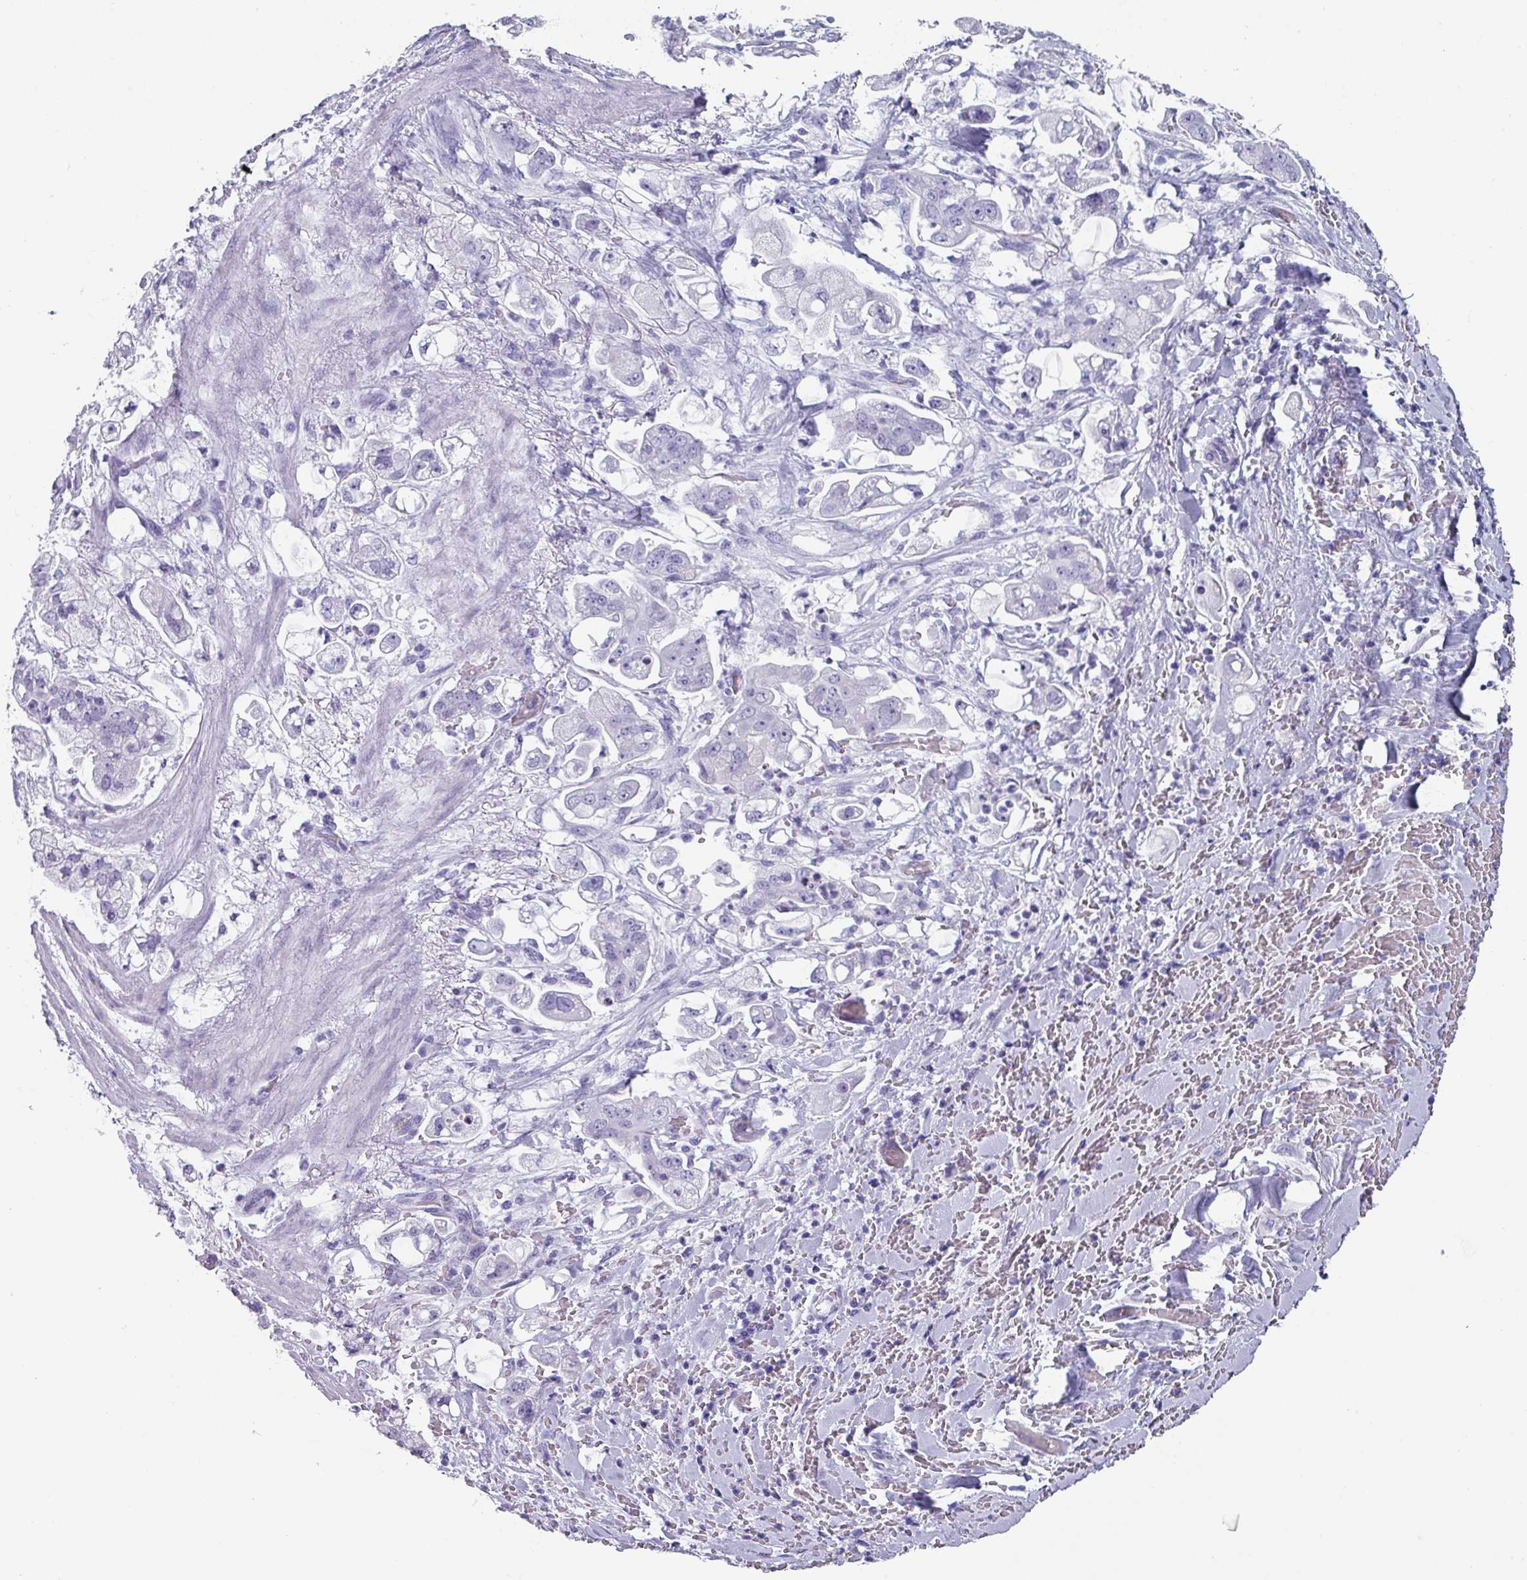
{"staining": {"intensity": "negative", "quantity": "none", "location": "none"}, "tissue": "stomach cancer", "cell_type": "Tumor cells", "image_type": "cancer", "snomed": [{"axis": "morphology", "description": "Adenocarcinoma, NOS"}, {"axis": "topography", "description": "Stomach"}], "caption": "An IHC image of stomach adenocarcinoma is shown. There is no staining in tumor cells of stomach adenocarcinoma.", "gene": "PEX10", "patient": {"sex": "male", "age": 62}}